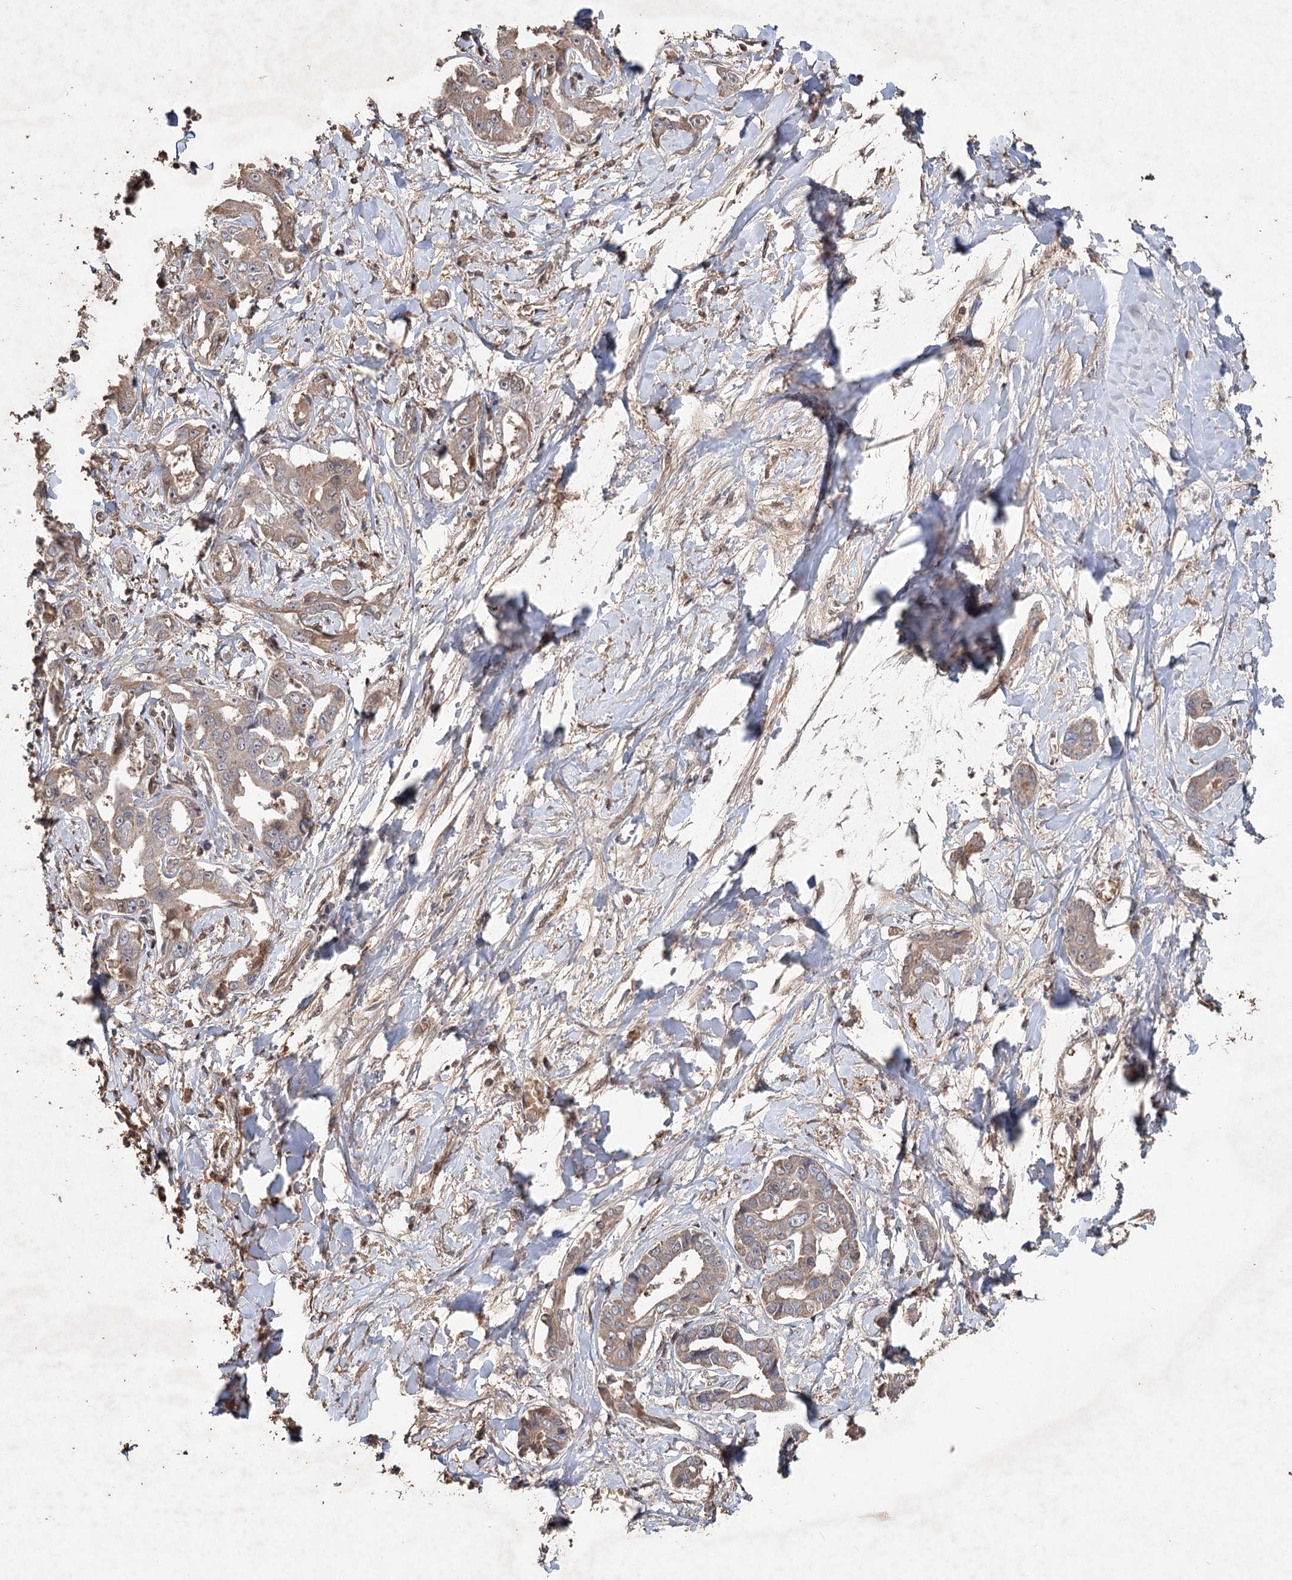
{"staining": {"intensity": "weak", "quantity": ">75%", "location": "cytoplasmic/membranous"}, "tissue": "liver cancer", "cell_type": "Tumor cells", "image_type": "cancer", "snomed": [{"axis": "morphology", "description": "Cholangiocarcinoma"}, {"axis": "topography", "description": "Liver"}], "caption": "This micrograph shows immunohistochemistry staining of human liver cholangiocarcinoma, with low weak cytoplasmic/membranous staining in about >75% of tumor cells.", "gene": "FBXO7", "patient": {"sex": "male", "age": 59}}